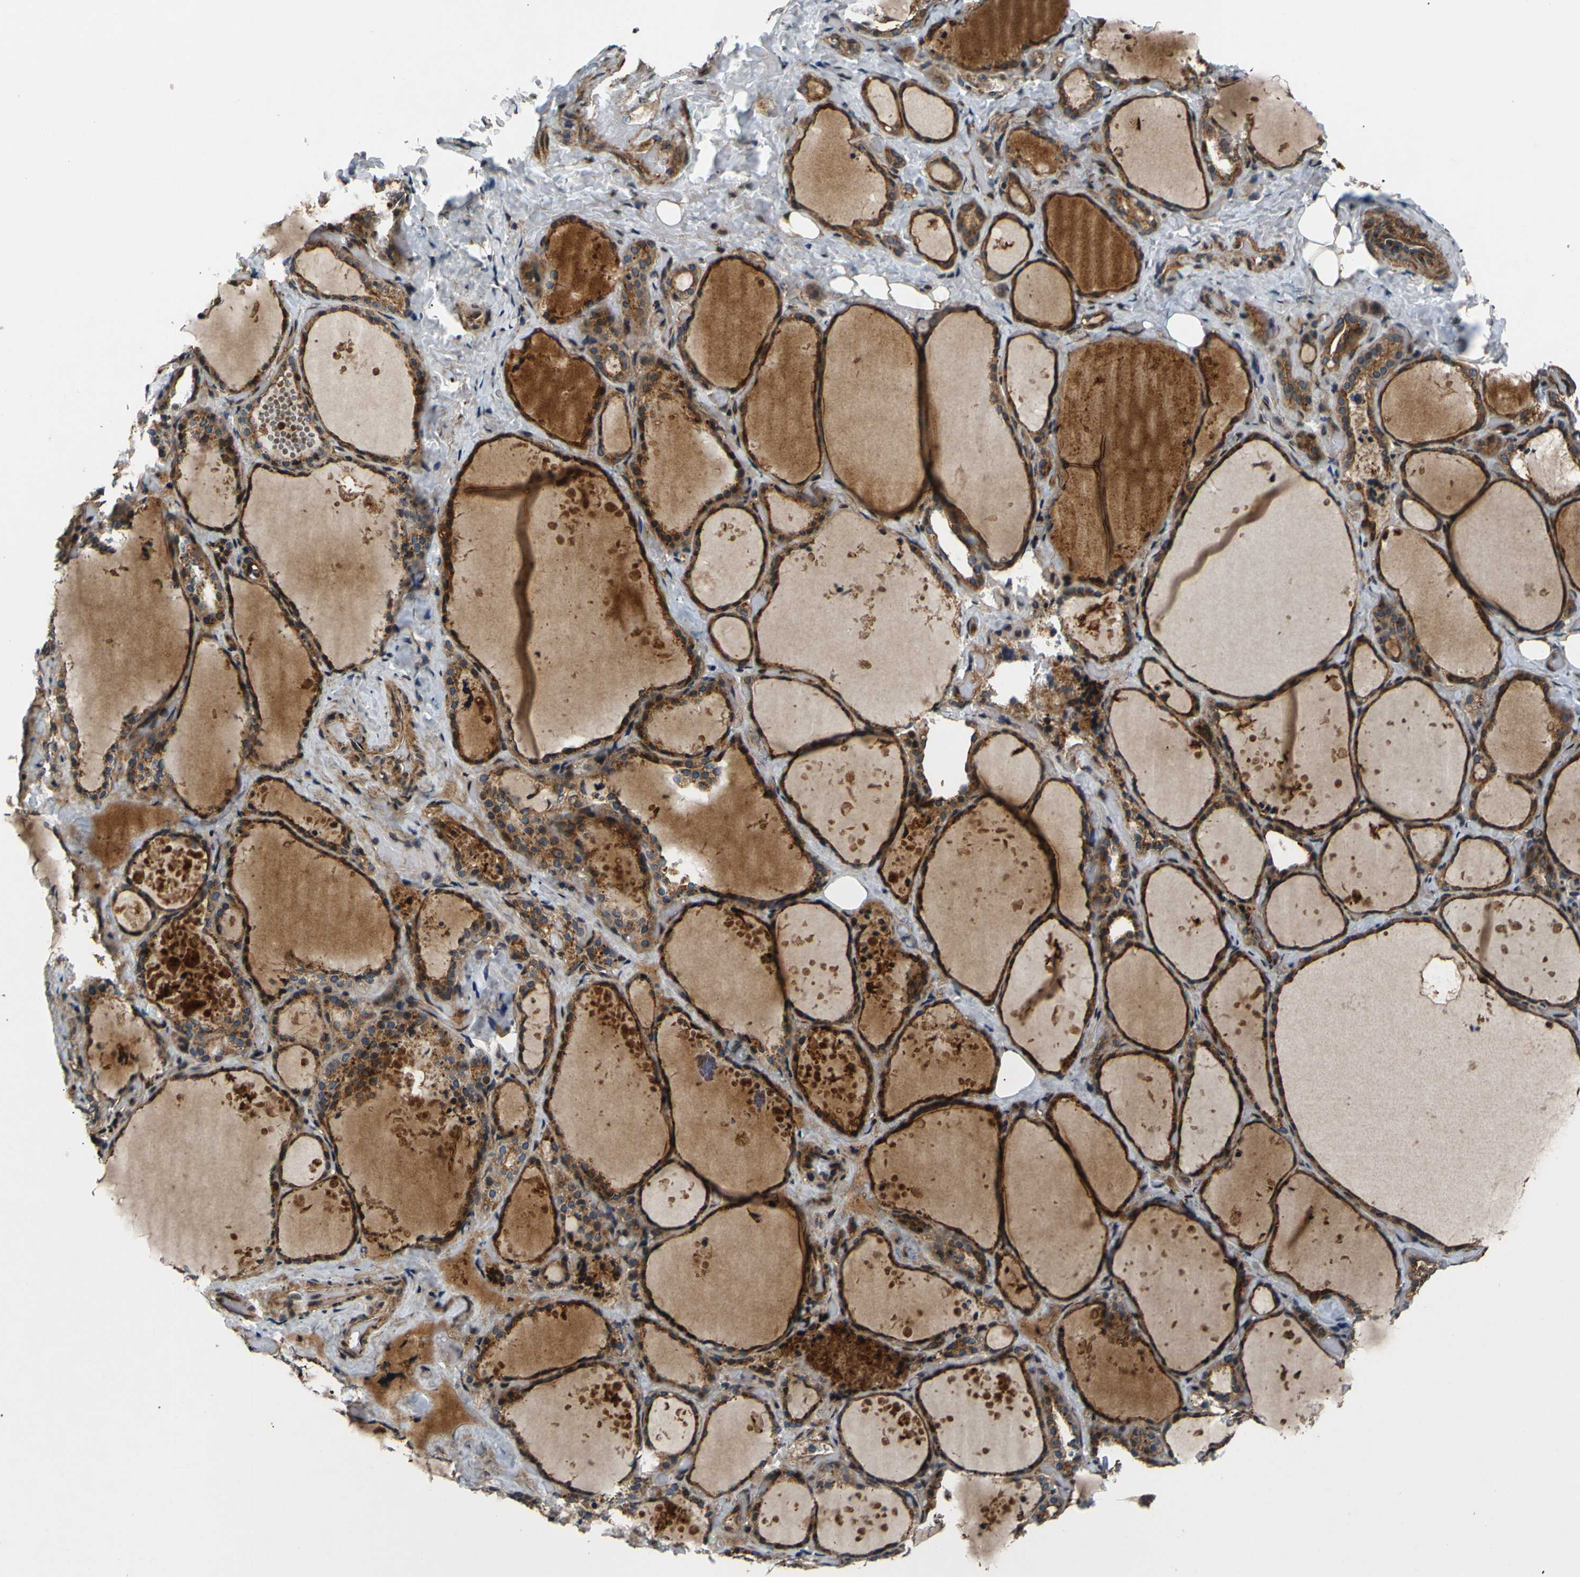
{"staining": {"intensity": "strong", "quantity": ">75%", "location": "cytoplasmic/membranous"}, "tissue": "thyroid gland", "cell_type": "Glandular cells", "image_type": "normal", "snomed": [{"axis": "morphology", "description": "Normal tissue, NOS"}, {"axis": "topography", "description": "Thyroid gland"}], "caption": "Glandular cells display high levels of strong cytoplasmic/membranous staining in about >75% of cells in unremarkable thyroid gland.", "gene": "AKAP9", "patient": {"sex": "female", "age": 44}}